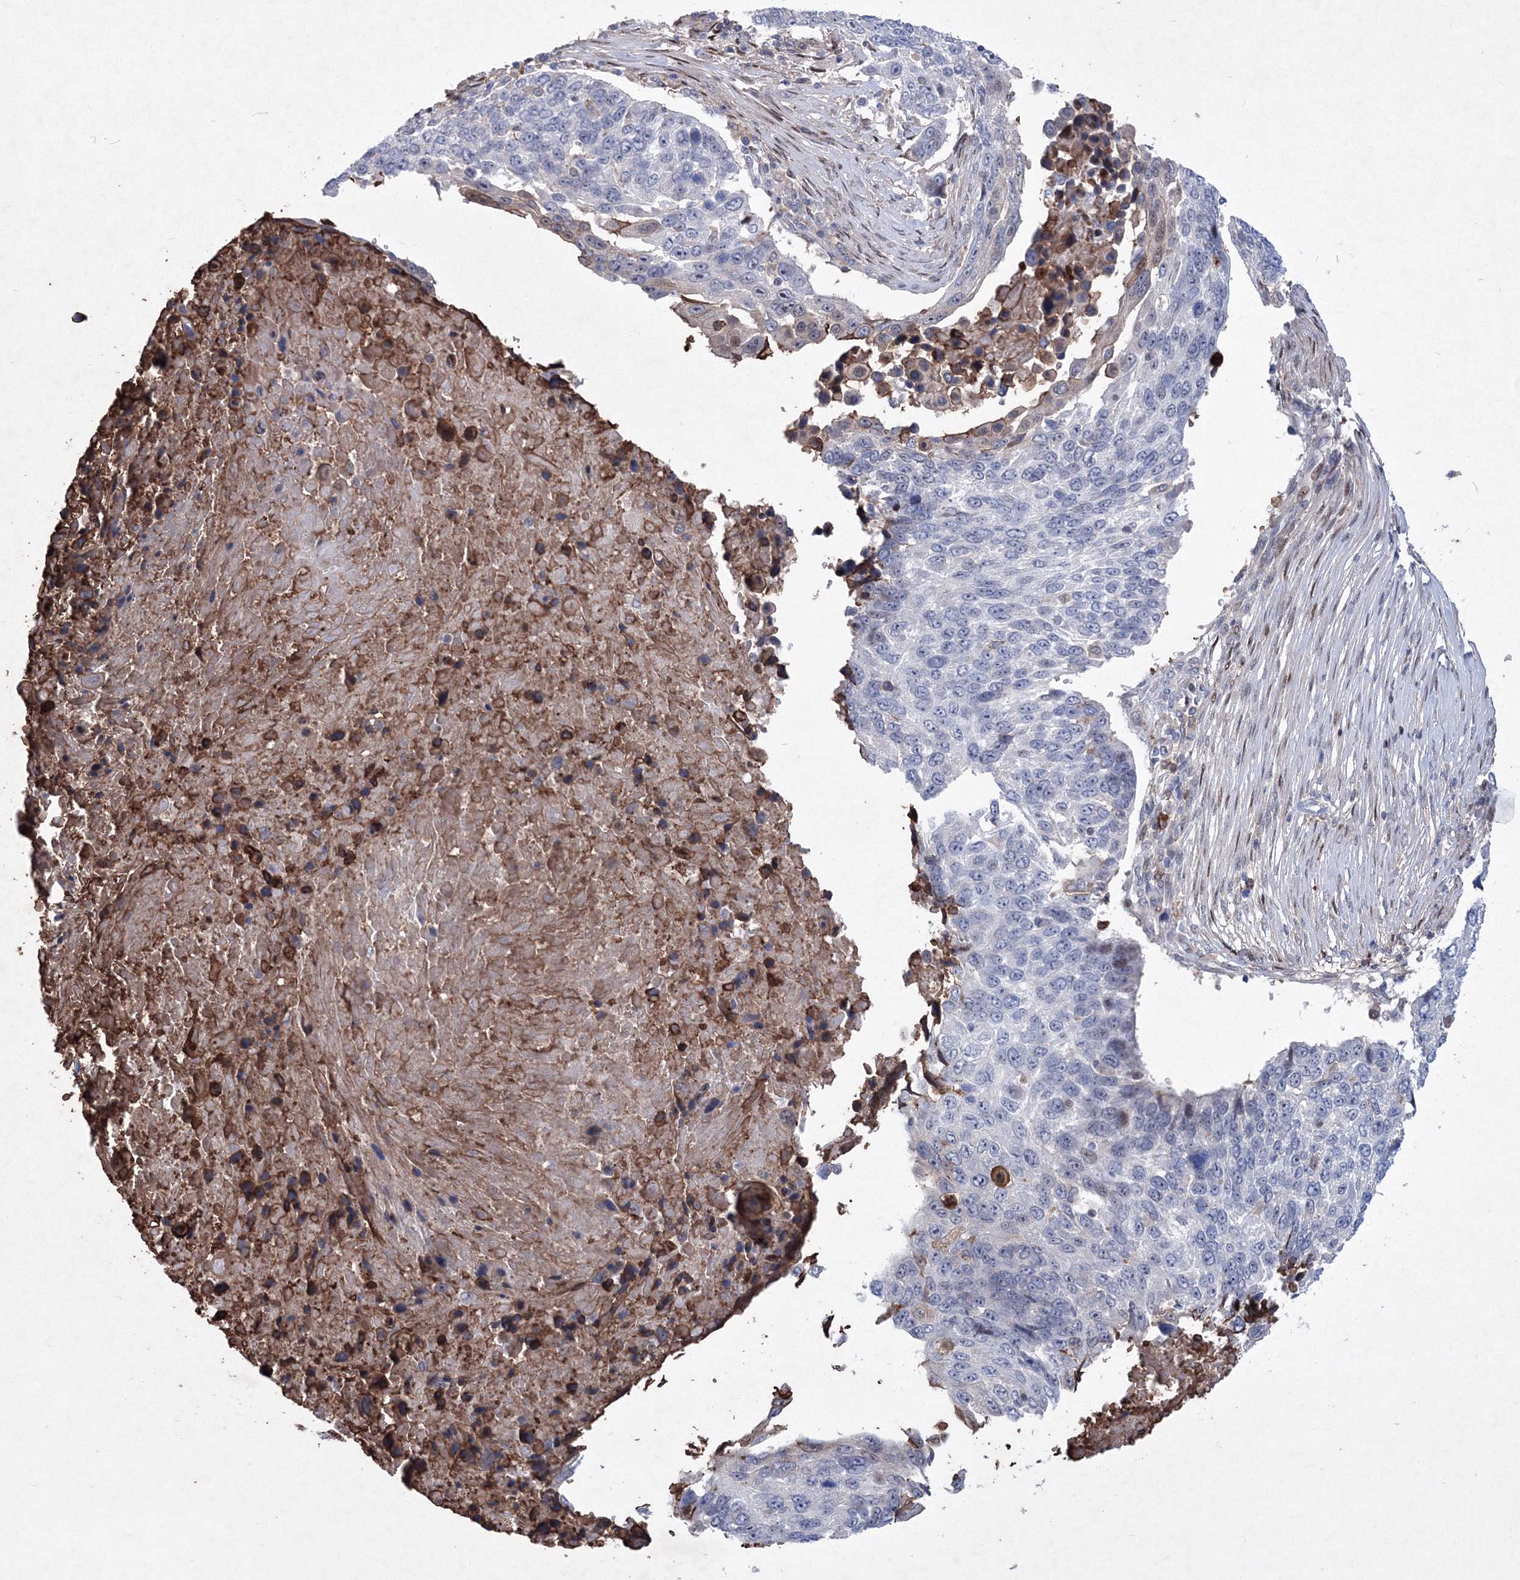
{"staining": {"intensity": "negative", "quantity": "none", "location": "none"}, "tissue": "lung cancer", "cell_type": "Tumor cells", "image_type": "cancer", "snomed": [{"axis": "morphology", "description": "Squamous cell carcinoma, NOS"}, {"axis": "topography", "description": "Lung"}], "caption": "Immunohistochemical staining of lung cancer (squamous cell carcinoma) demonstrates no significant expression in tumor cells.", "gene": "RNPEPL1", "patient": {"sex": "male", "age": 66}}